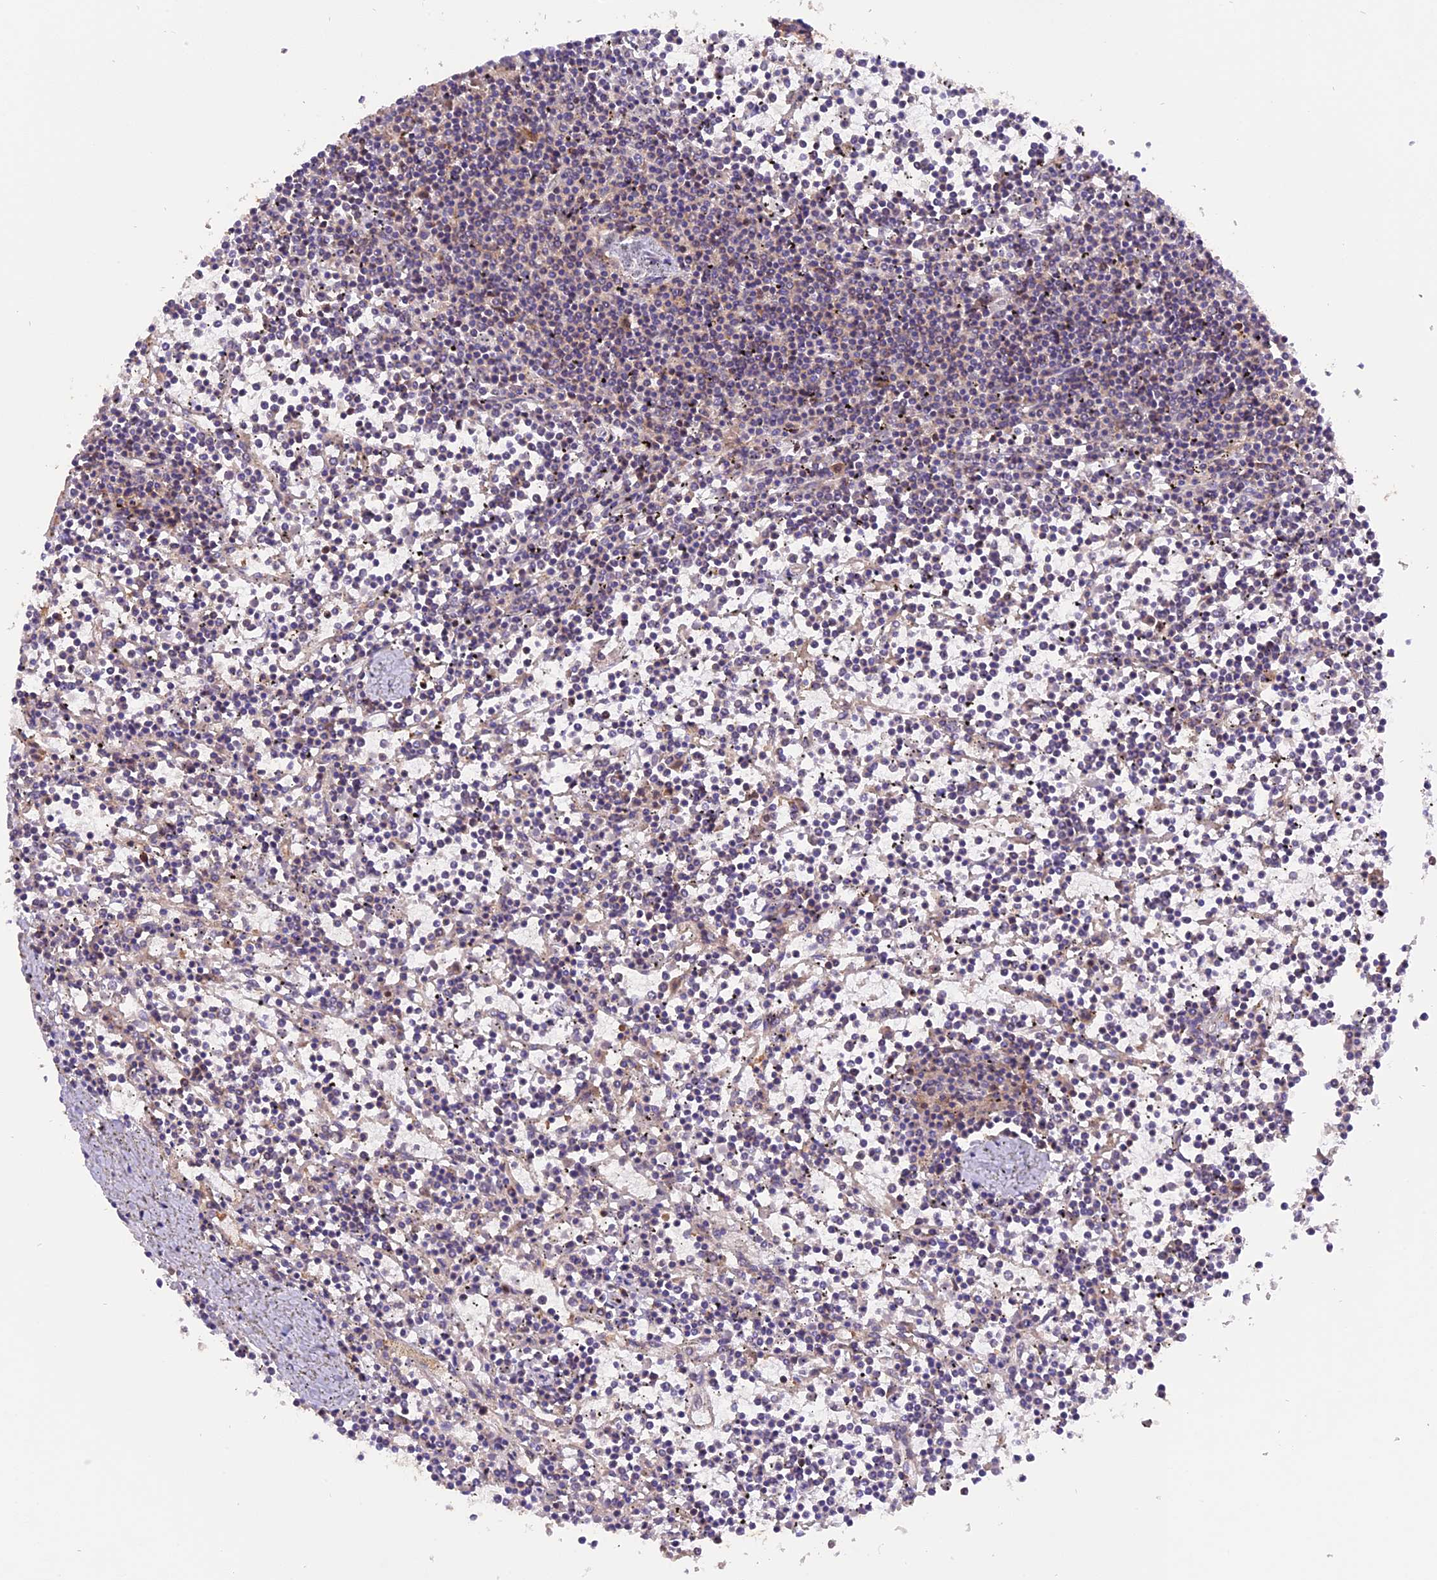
{"staining": {"intensity": "negative", "quantity": "none", "location": "none"}, "tissue": "lymphoma", "cell_type": "Tumor cells", "image_type": "cancer", "snomed": [{"axis": "morphology", "description": "Malignant lymphoma, non-Hodgkin's type, Low grade"}, {"axis": "topography", "description": "Spleen"}], "caption": "Protein analysis of malignant lymphoma, non-Hodgkin's type (low-grade) displays no significant expression in tumor cells.", "gene": "PEX3", "patient": {"sex": "female", "age": 19}}